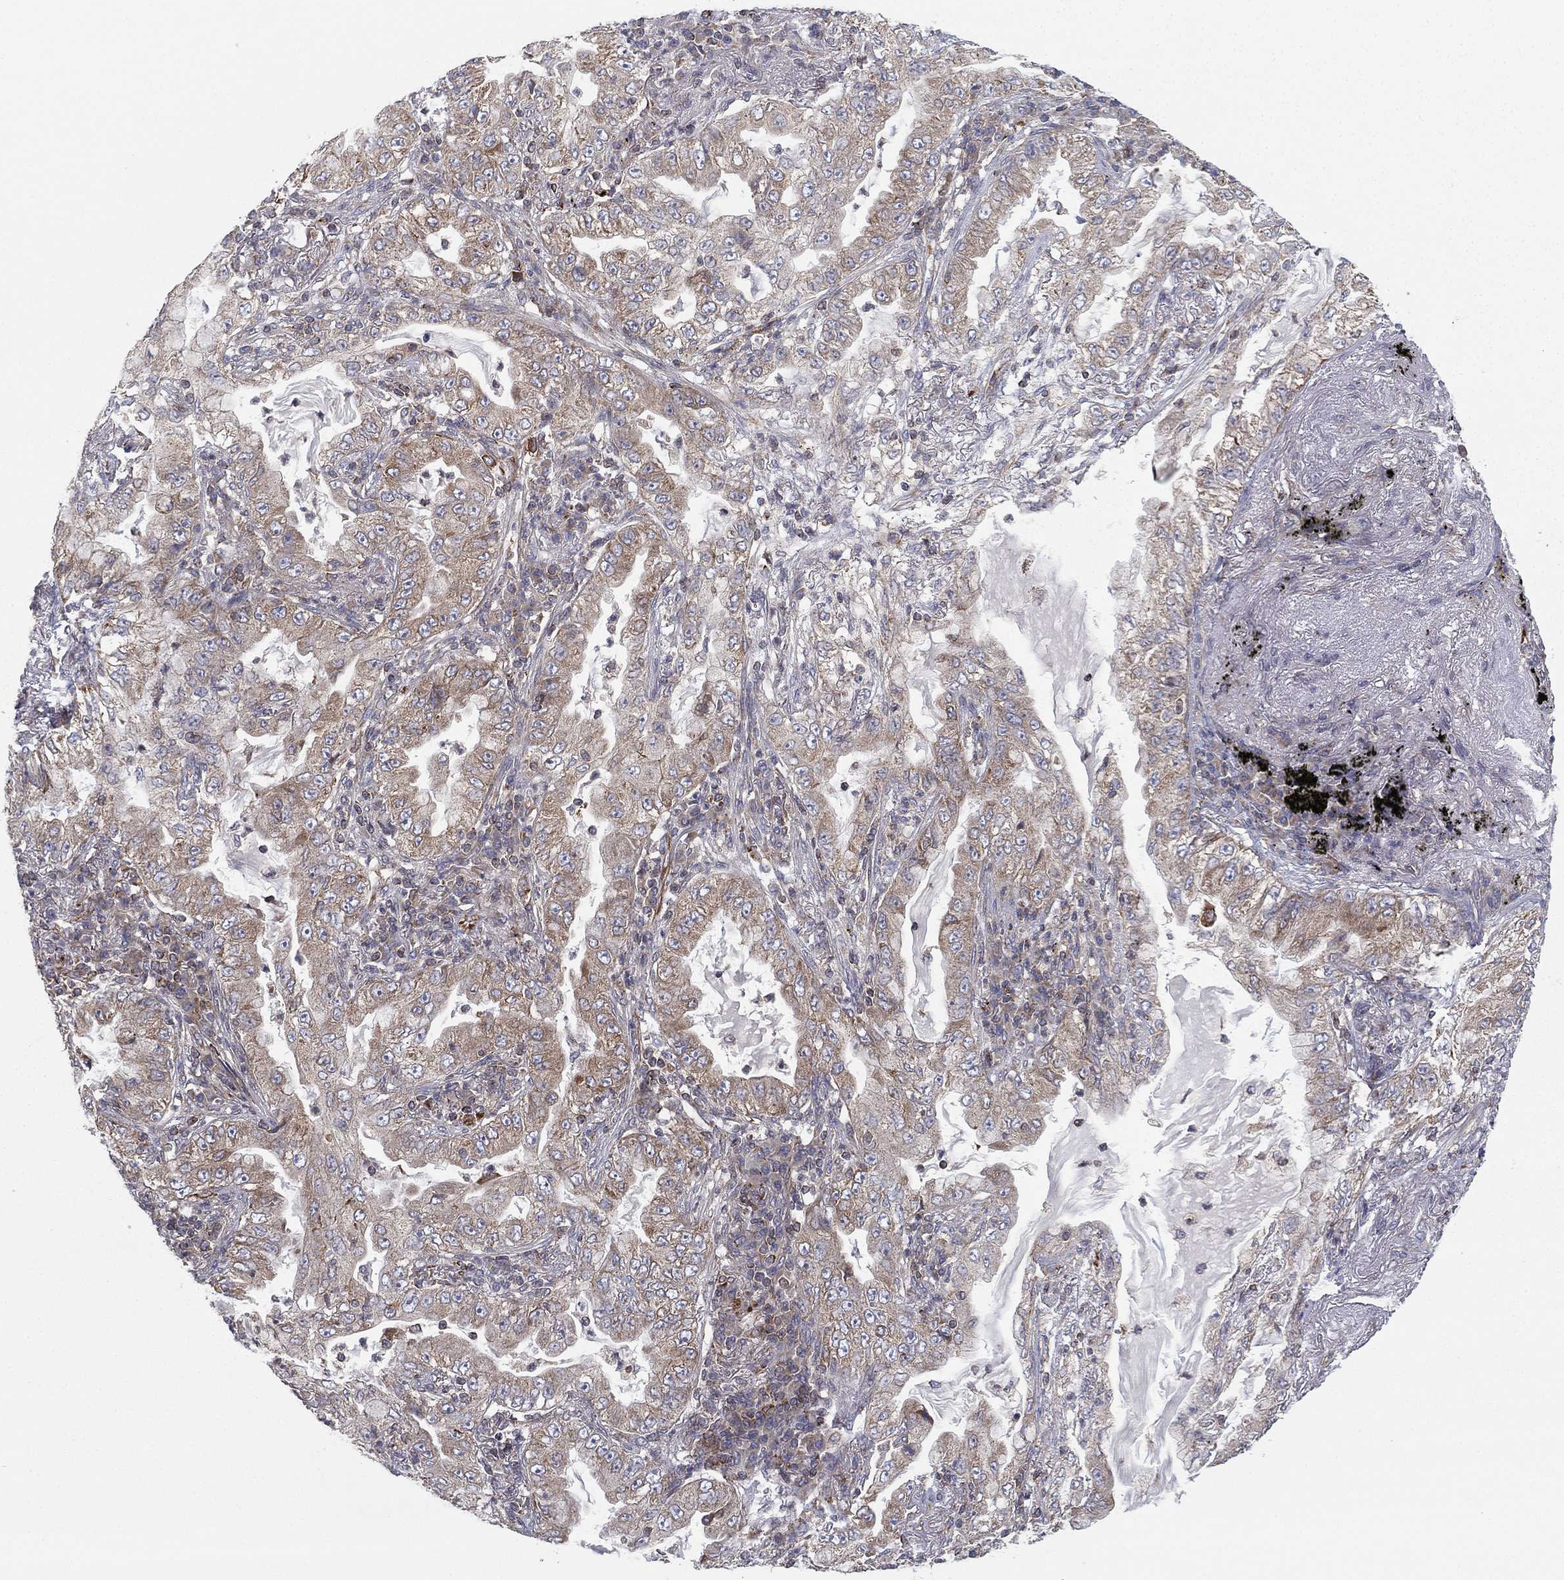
{"staining": {"intensity": "weak", "quantity": "25%-75%", "location": "cytoplasmic/membranous"}, "tissue": "lung cancer", "cell_type": "Tumor cells", "image_type": "cancer", "snomed": [{"axis": "morphology", "description": "Adenocarcinoma, NOS"}, {"axis": "topography", "description": "Lung"}], "caption": "Lung cancer tissue demonstrates weak cytoplasmic/membranous positivity in approximately 25%-75% of tumor cells", "gene": "CYB5B", "patient": {"sex": "female", "age": 73}}